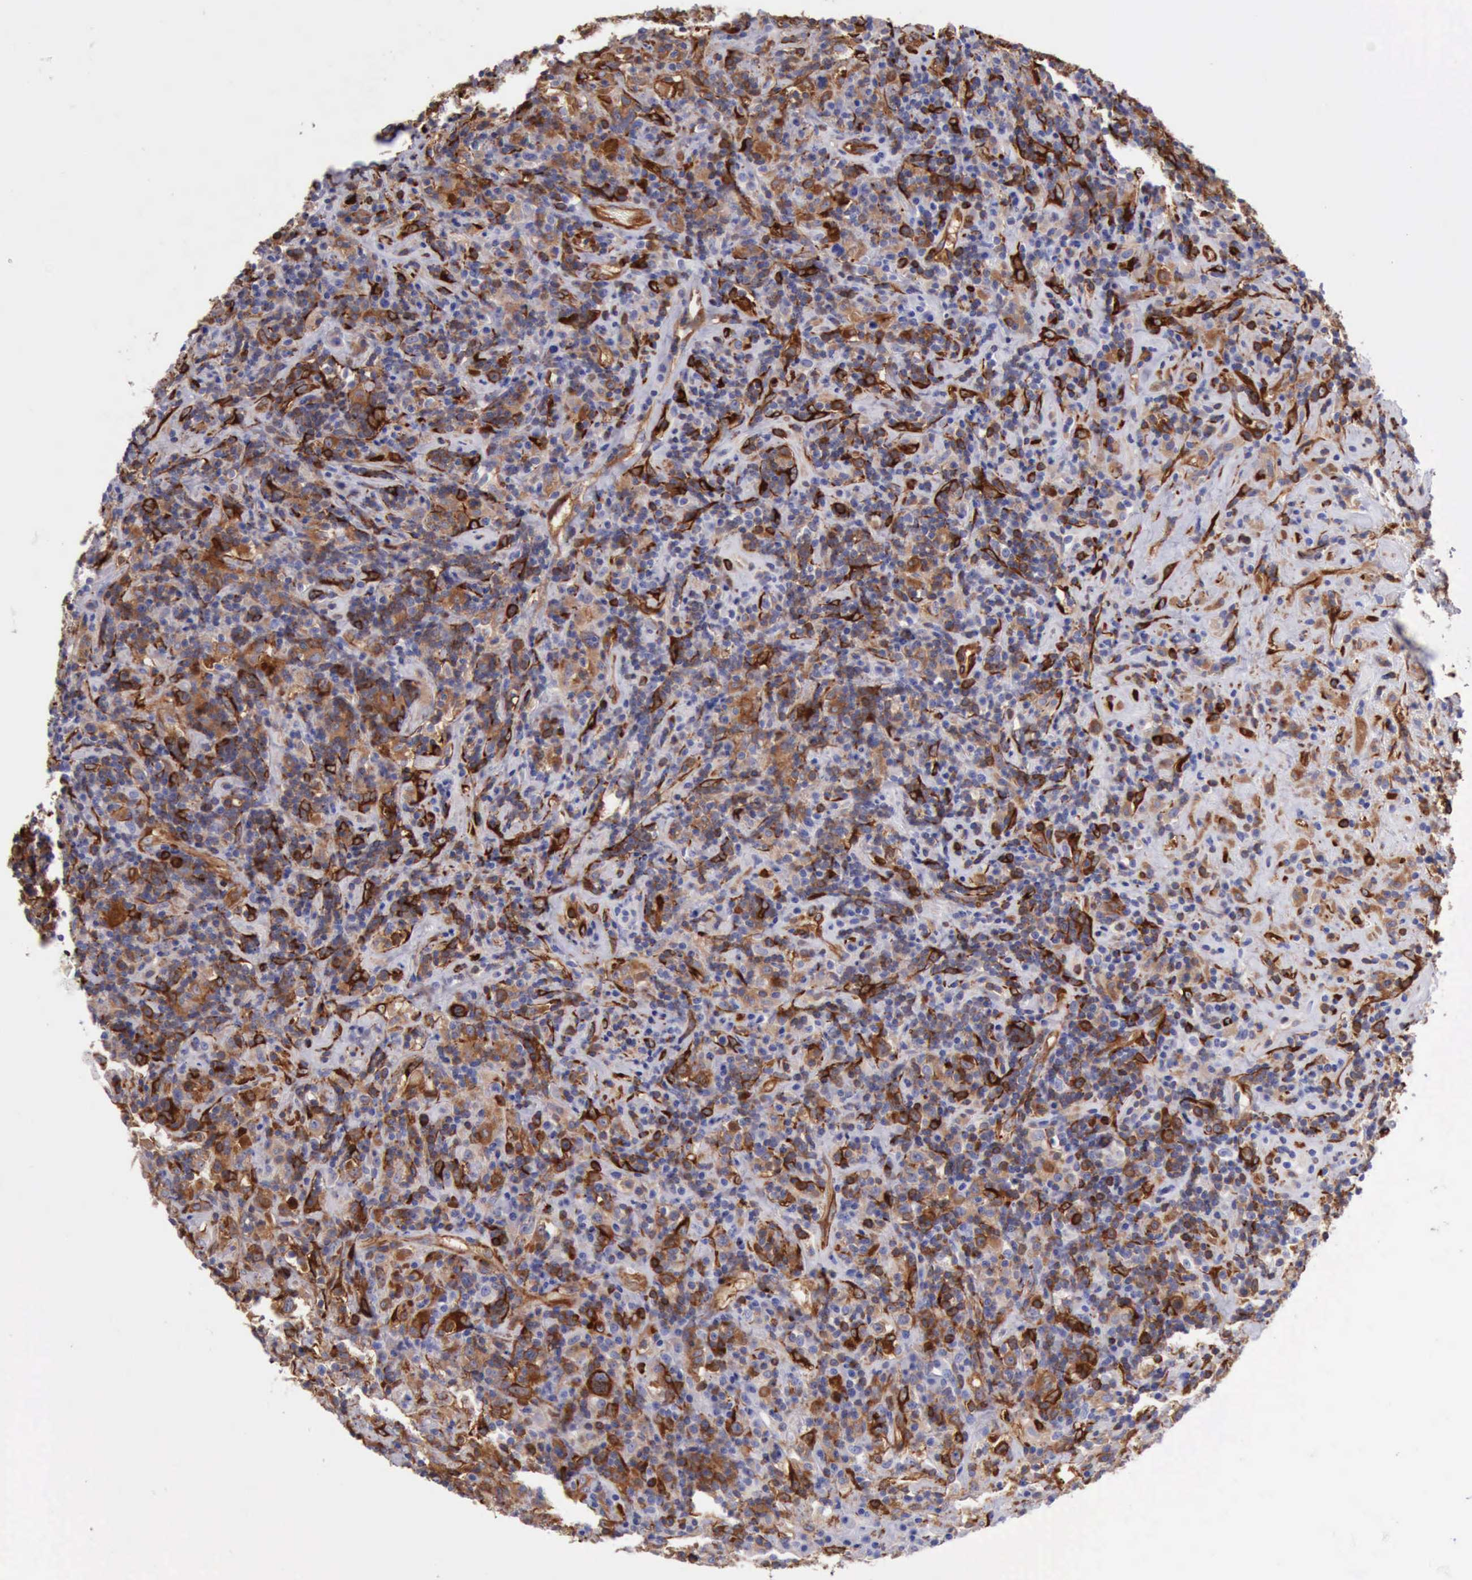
{"staining": {"intensity": "moderate", "quantity": "25%-75%", "location": "cytoplasmic/membranous"}, "tissue": "lymphoma", "cell_type": "Tumor cells", "image_type": "cancer", "snomed": [{"axis": "morphology", "description": "Hodgkin's disease, NOS"}, {"axis": "topography", "description": "Lymph node"}], "caption": "IHC micrograph of human Hodgkin's disease stained for a protein (brown), which reveals medium levels of moderate cytoplasmic/membranous staining in about 25%-75% of tumor cells.", "gene": "FLNA", "patient": {"sex": "male", "age": 46}}